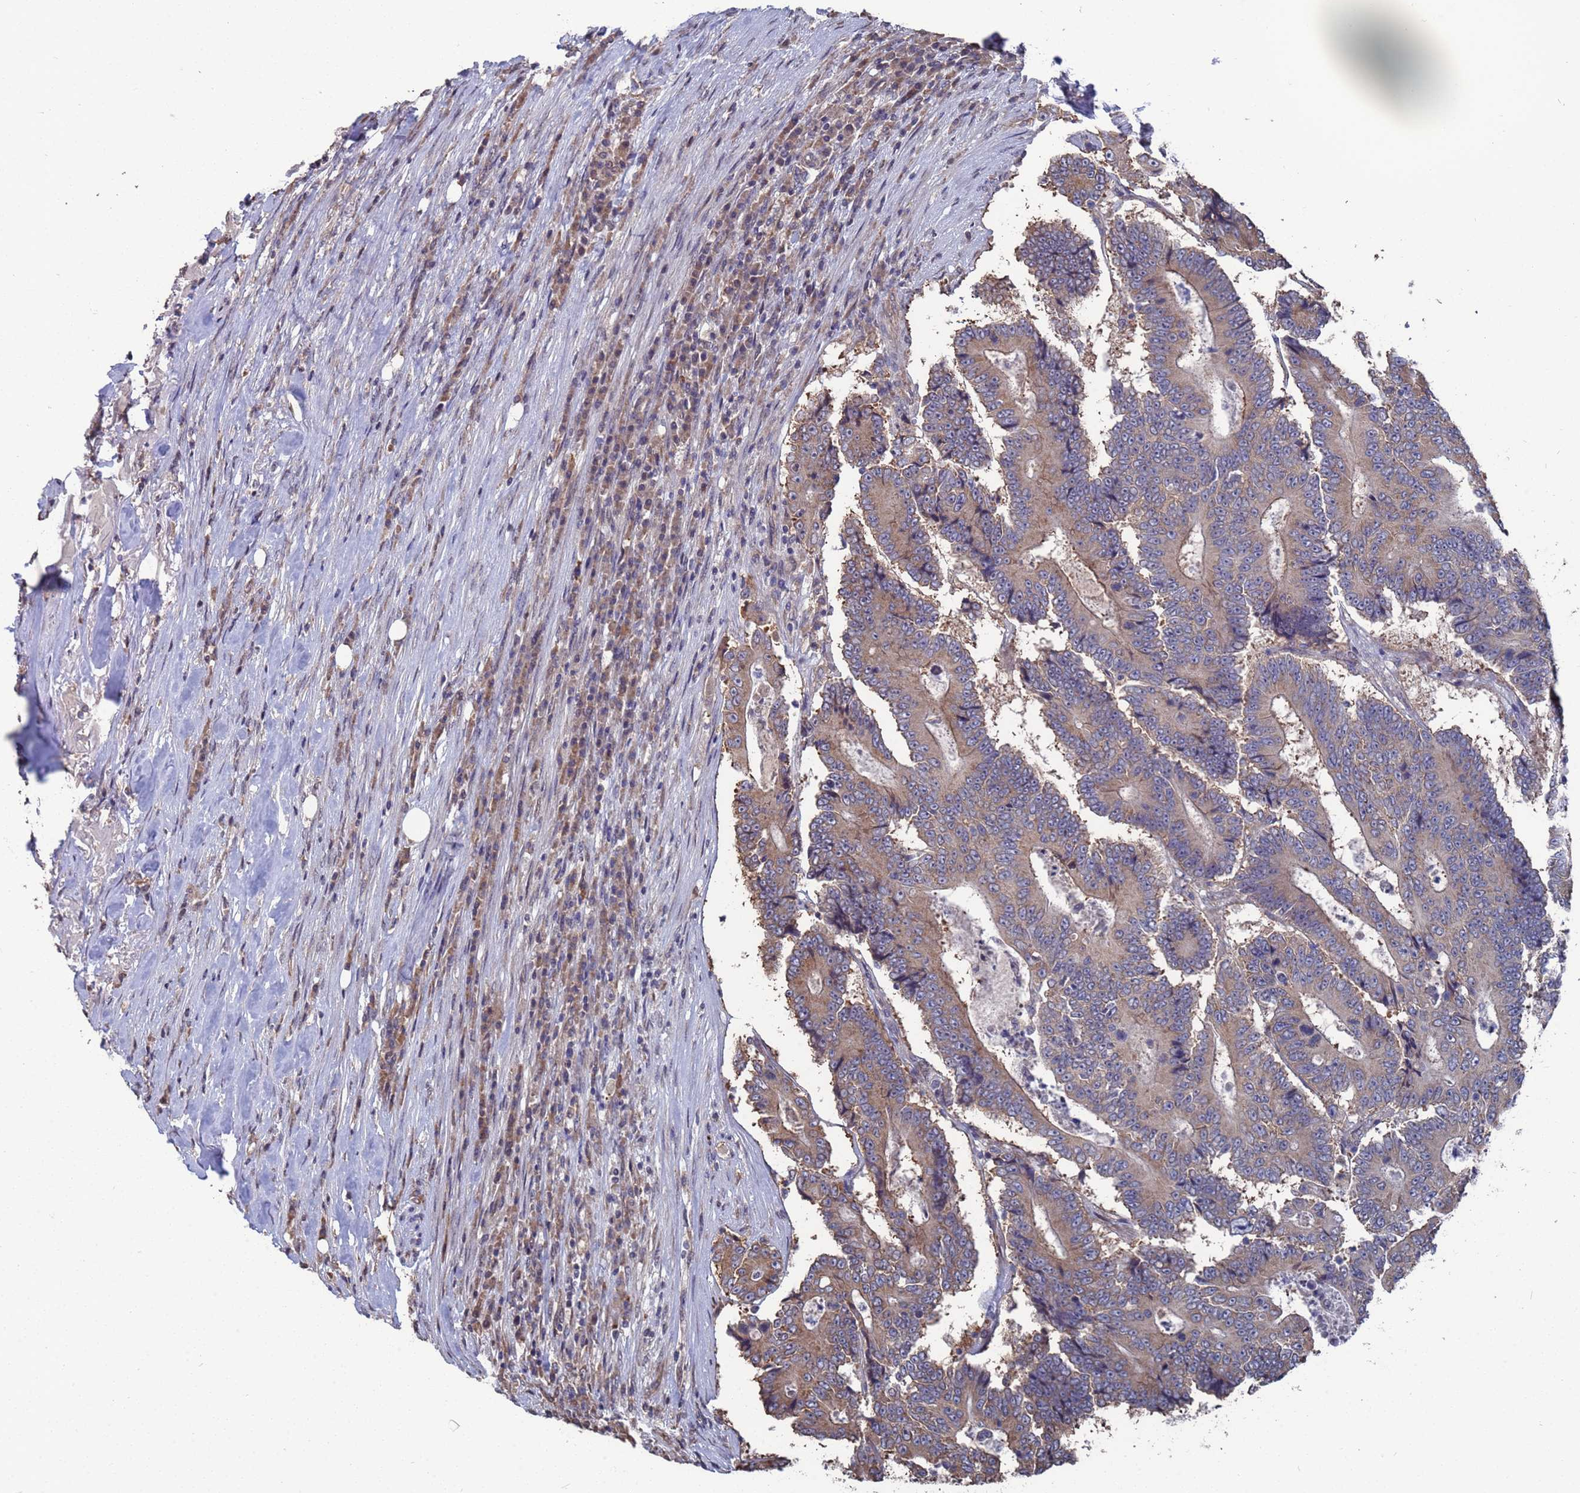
{"staining": {"intensity": "moderate", "quantity": ">75%", "location": "cytoplasmic/membranous"}, "tissue": "colorectal cancer", "cell_type": "Tumor cells", "image_type": "cancer", "snomed": [{"axis": "morphology", "description": "Adenocarcinoma, NOS"}, {"axis": "topography", "description": "Colon"}], "caption": "High-magnification brightfield microscopy of colorectal cancer (adenocarcinoma) stained with DAB (3,3'-diaminobenzidine) (brown) and counterstained with hematoxylin (blue). tumor cells exhibit moderate cytoplasmic/membranous expression is seen in approximately>75% of cells. Nuclei are stained in blue.", "gene": "CFAP119", "patient": {"sex": "male", "age": 83}}